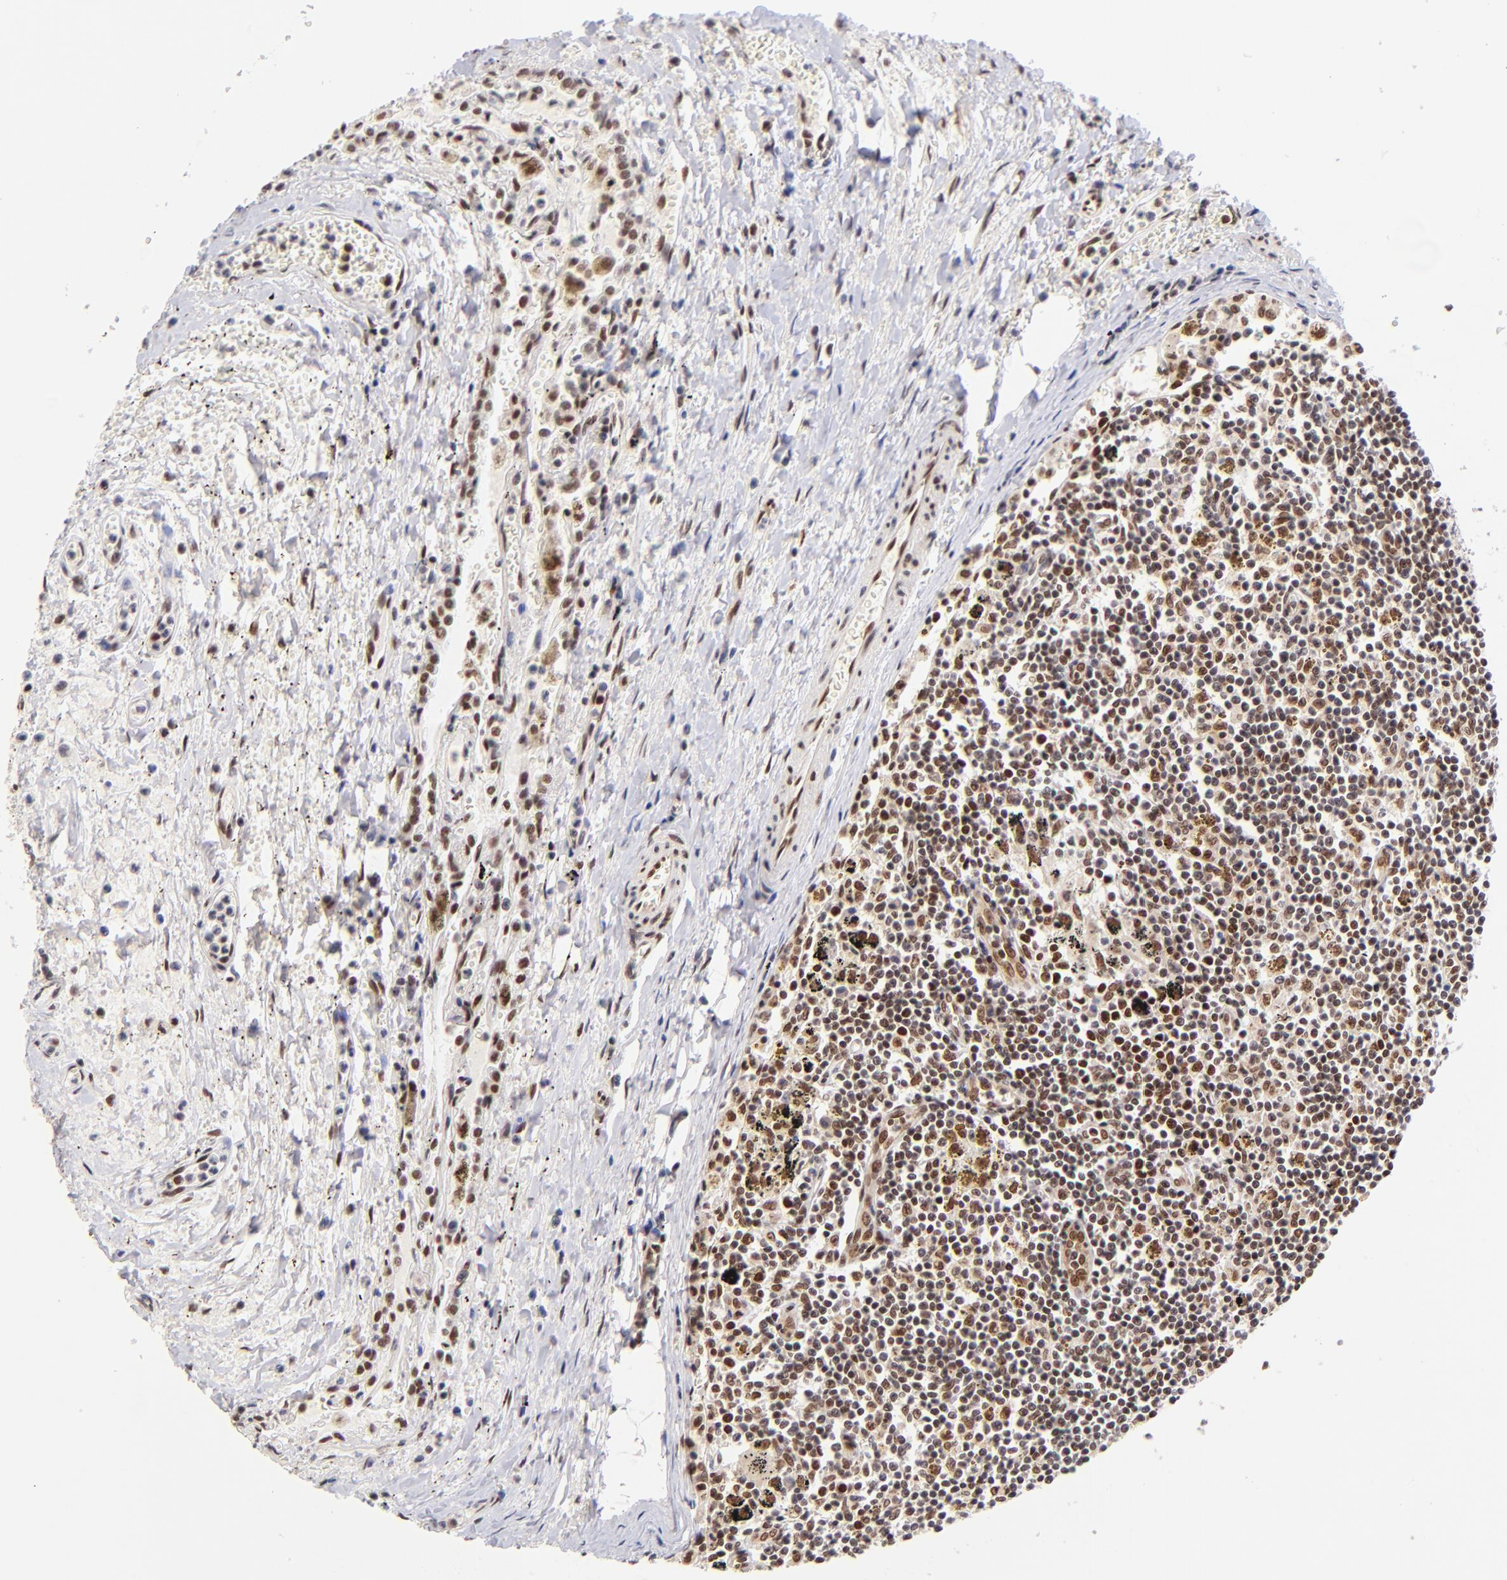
{"staining": {"intensity": "strong", "quantity": ">75%", "location": "nuclear"}, "tissue": "carcinoid", "cell_type": "Tumor cells", "image_type": "cancer", "snomed": [{"axis": "morphology", "description": "Carcinoid, malignant, NOS"}, {"axis": "topography", "description": "Bronchus"}], "caption": "Carcinoid (malignant) stained with a brown dye displays strong nuclear positive staining in approximately >75% of tumor cells.", "gene": "MIDEAS", "patient": {"sex": "male", "age": 55}}